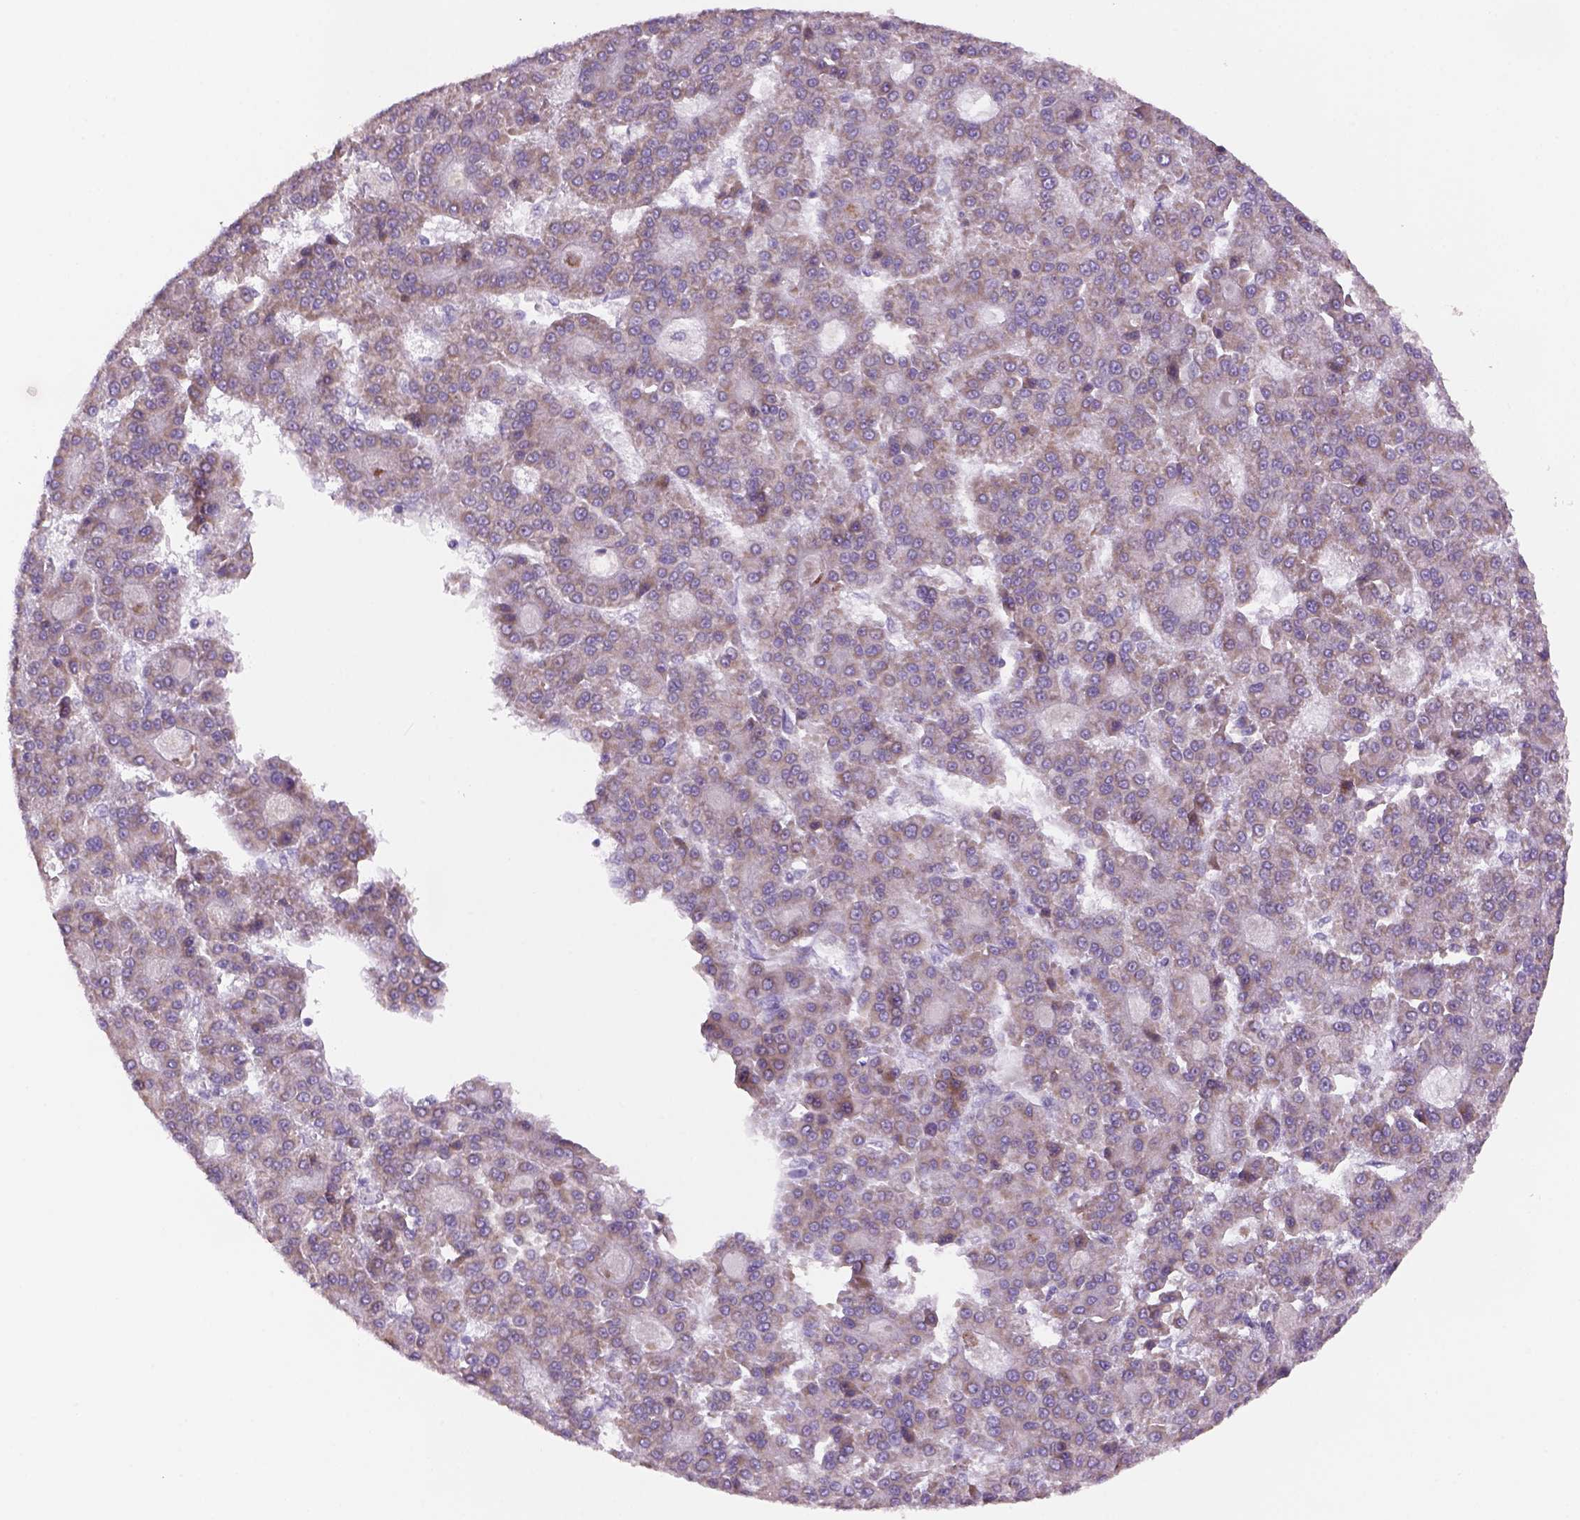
{"staining": {"intensity": "weak", "quantity": ">75%", "location": "cytoplasmic/membranous"}, "tissue": "liver cancer", "cell_type": "Tumor cells", "image_type": "cancer", "snomed": [{"axis": "morphology", "description": "Carcinoma, Hepatocellular, NOS"}, {"axis": "topography", "description": "Liver"}], "caption": "Tumor cells display low levels of weak cytoplasmic/membranous staining in approximately >75% of cells in hepatocellular carcinoma (liver). (Brightfield microscopy of DAB IHC at high magnification).", "gene": "ADGRV1", "patient": {"sex": "male", "age": 70}}